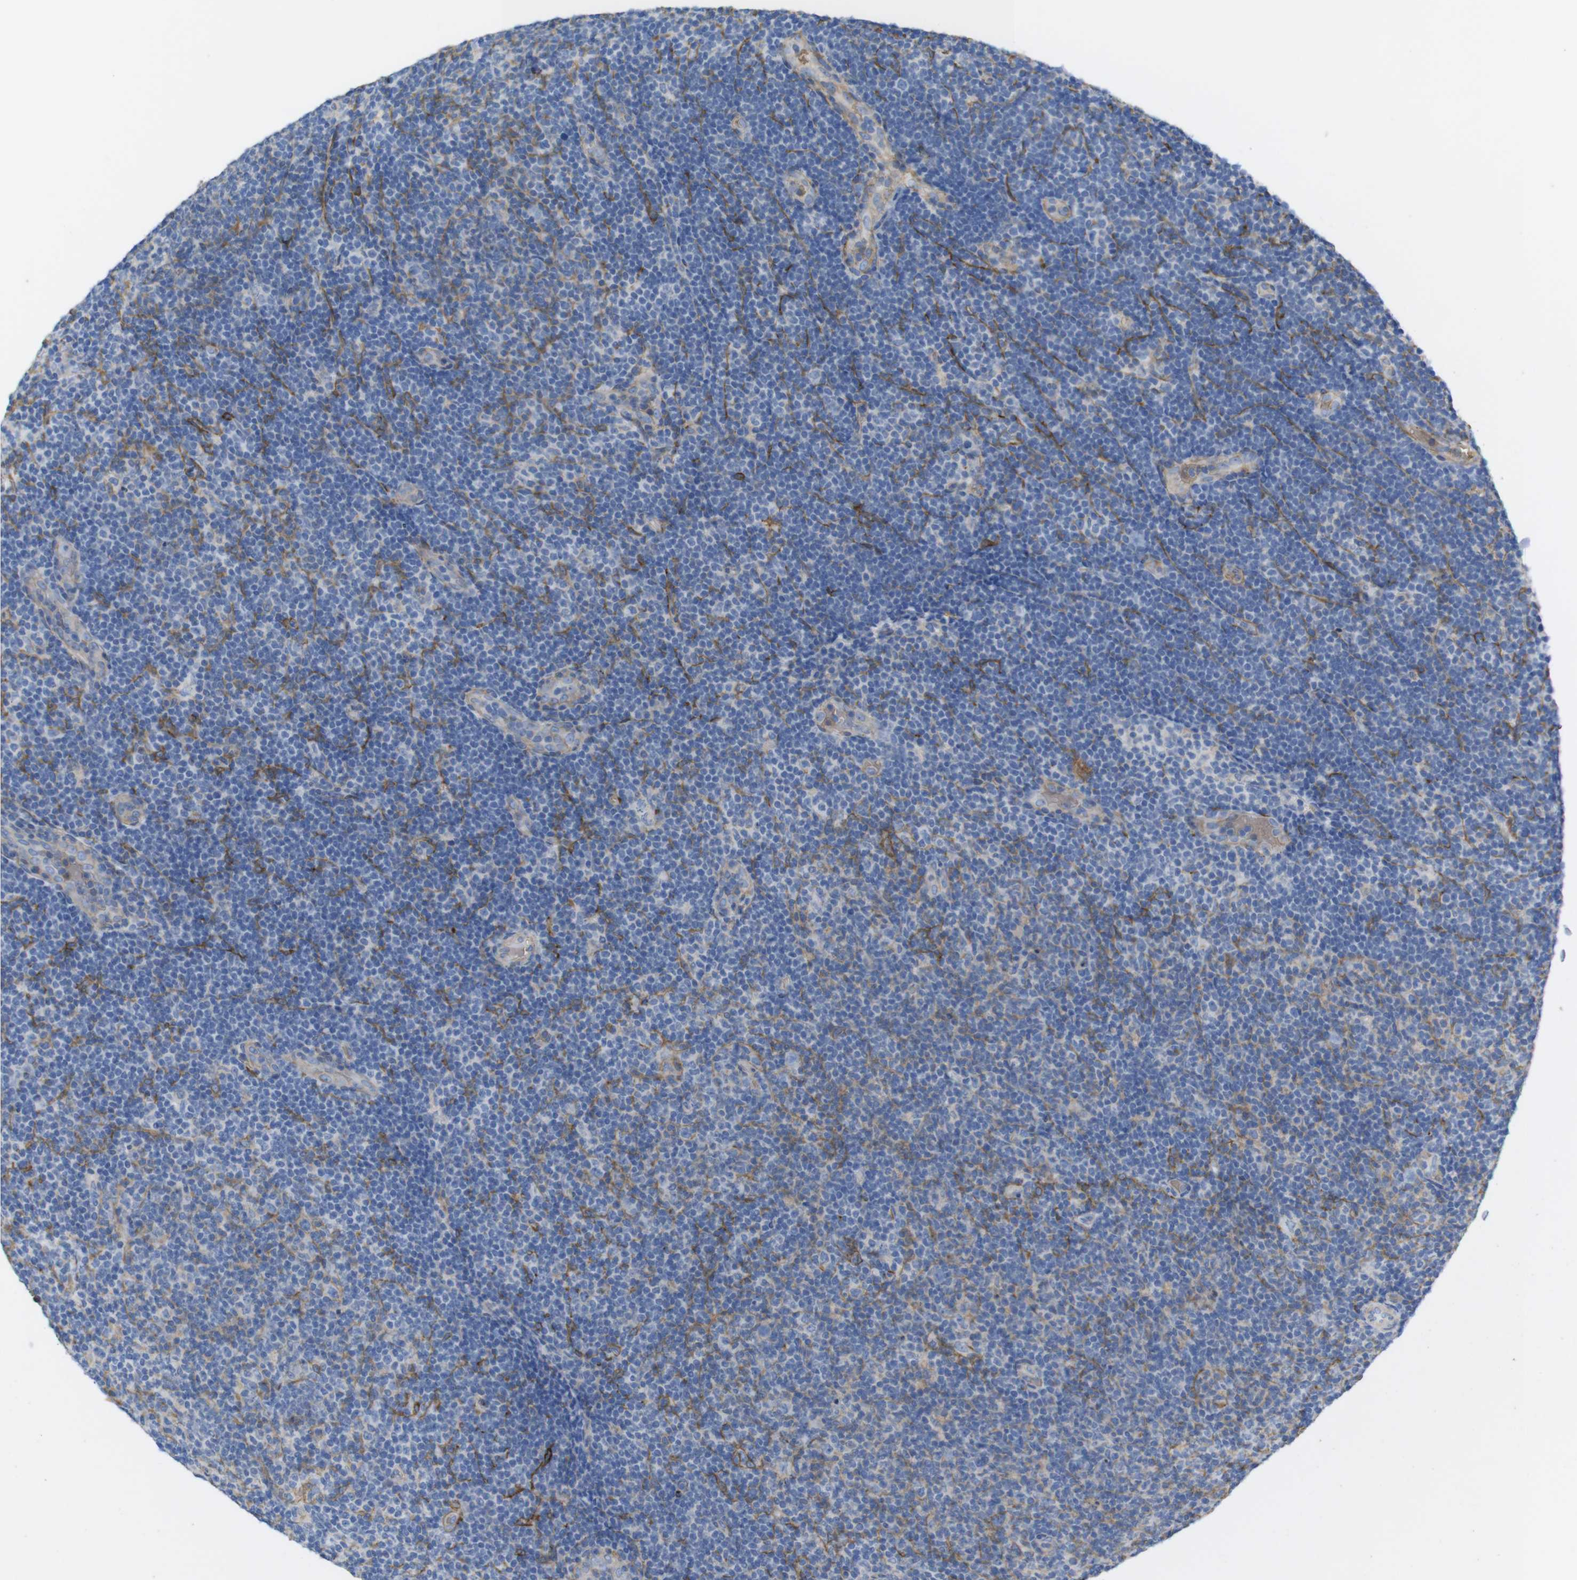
{"staining": {"intensity": "negative", "quantity": "none", "location": "none"}, "tissue": "lymphoma", "cell_type": "Tumor cells", "image_type": "cancer", "snomed": [{"axis": "morphology", "description": "Malignant lymphoma, non-Hodgkin's type, Low grade"}, {"axis": "topography", "description": "Lymph node"}], "caption": "IHC histopathology image of neoplastic tissue: malignant lymphoma, non-Hodgkin's type (low-grade) stained with DAB (3,3'-diaminobenzidine) reveals no significant protein staining in tumor cells.", "gene": "CYBRD1", "patient": {"sex": "male", "age": 83}}